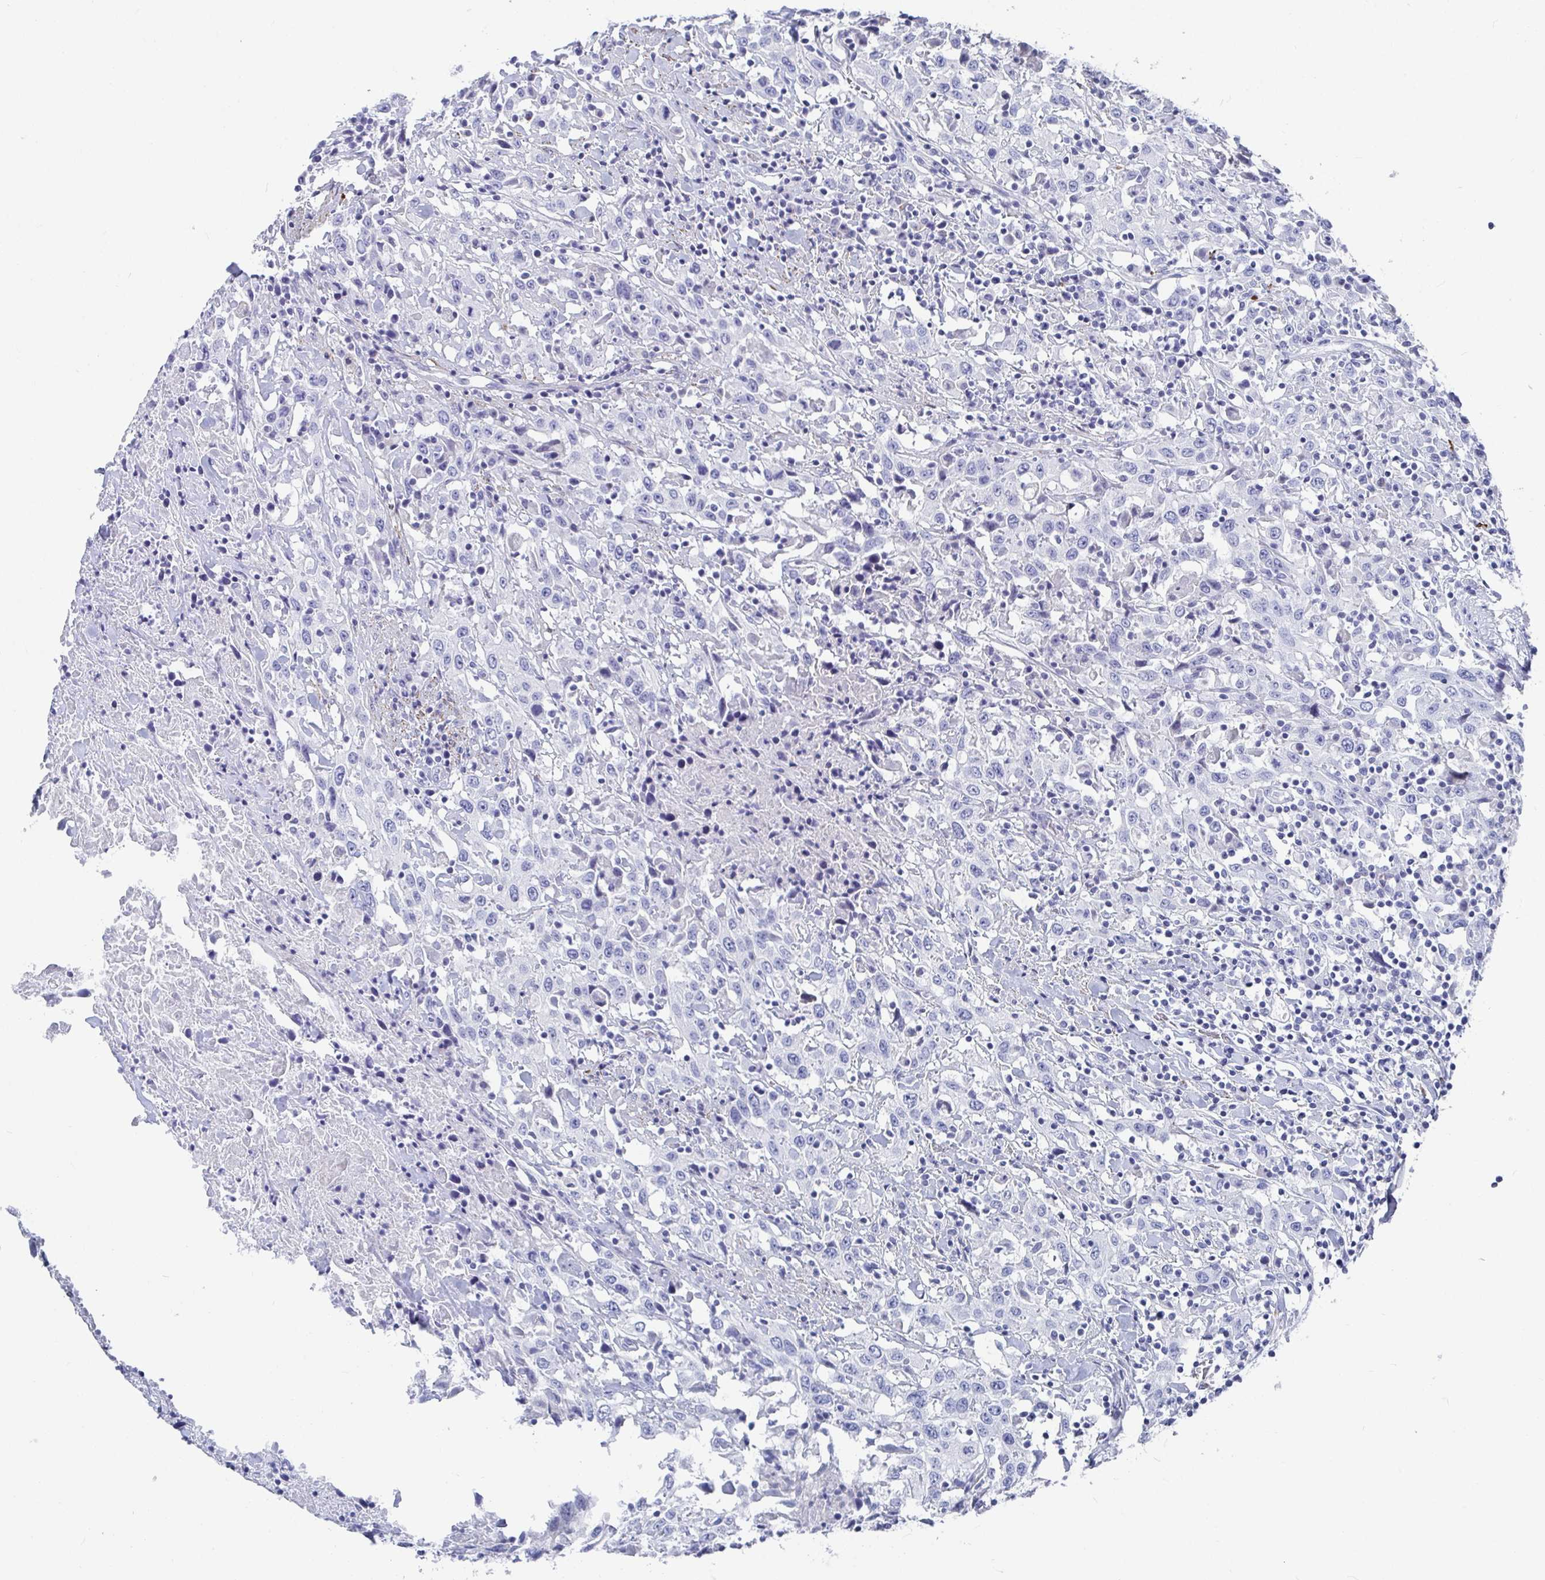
{"staining": {"intensity": "negative", "quantity": "none", "location": "none"}, "tissue": "urothelial cancer", "cell_type": "Tumor cells", "image_type": "cancer", "snomed": [{"axis": "morphology", "description": "Urothelial carcinoma, High grade"}, {"axis": "topography", "description": "Urinary bladder"}], "caption": "Immunohistochemistry histopathology image of human high-grade urothelial carcinoma stained for a protein (brown), which shows no staining in tumor cells.", "gene": "ZFP82", "patient": {"sex": "male", "age": 61}}